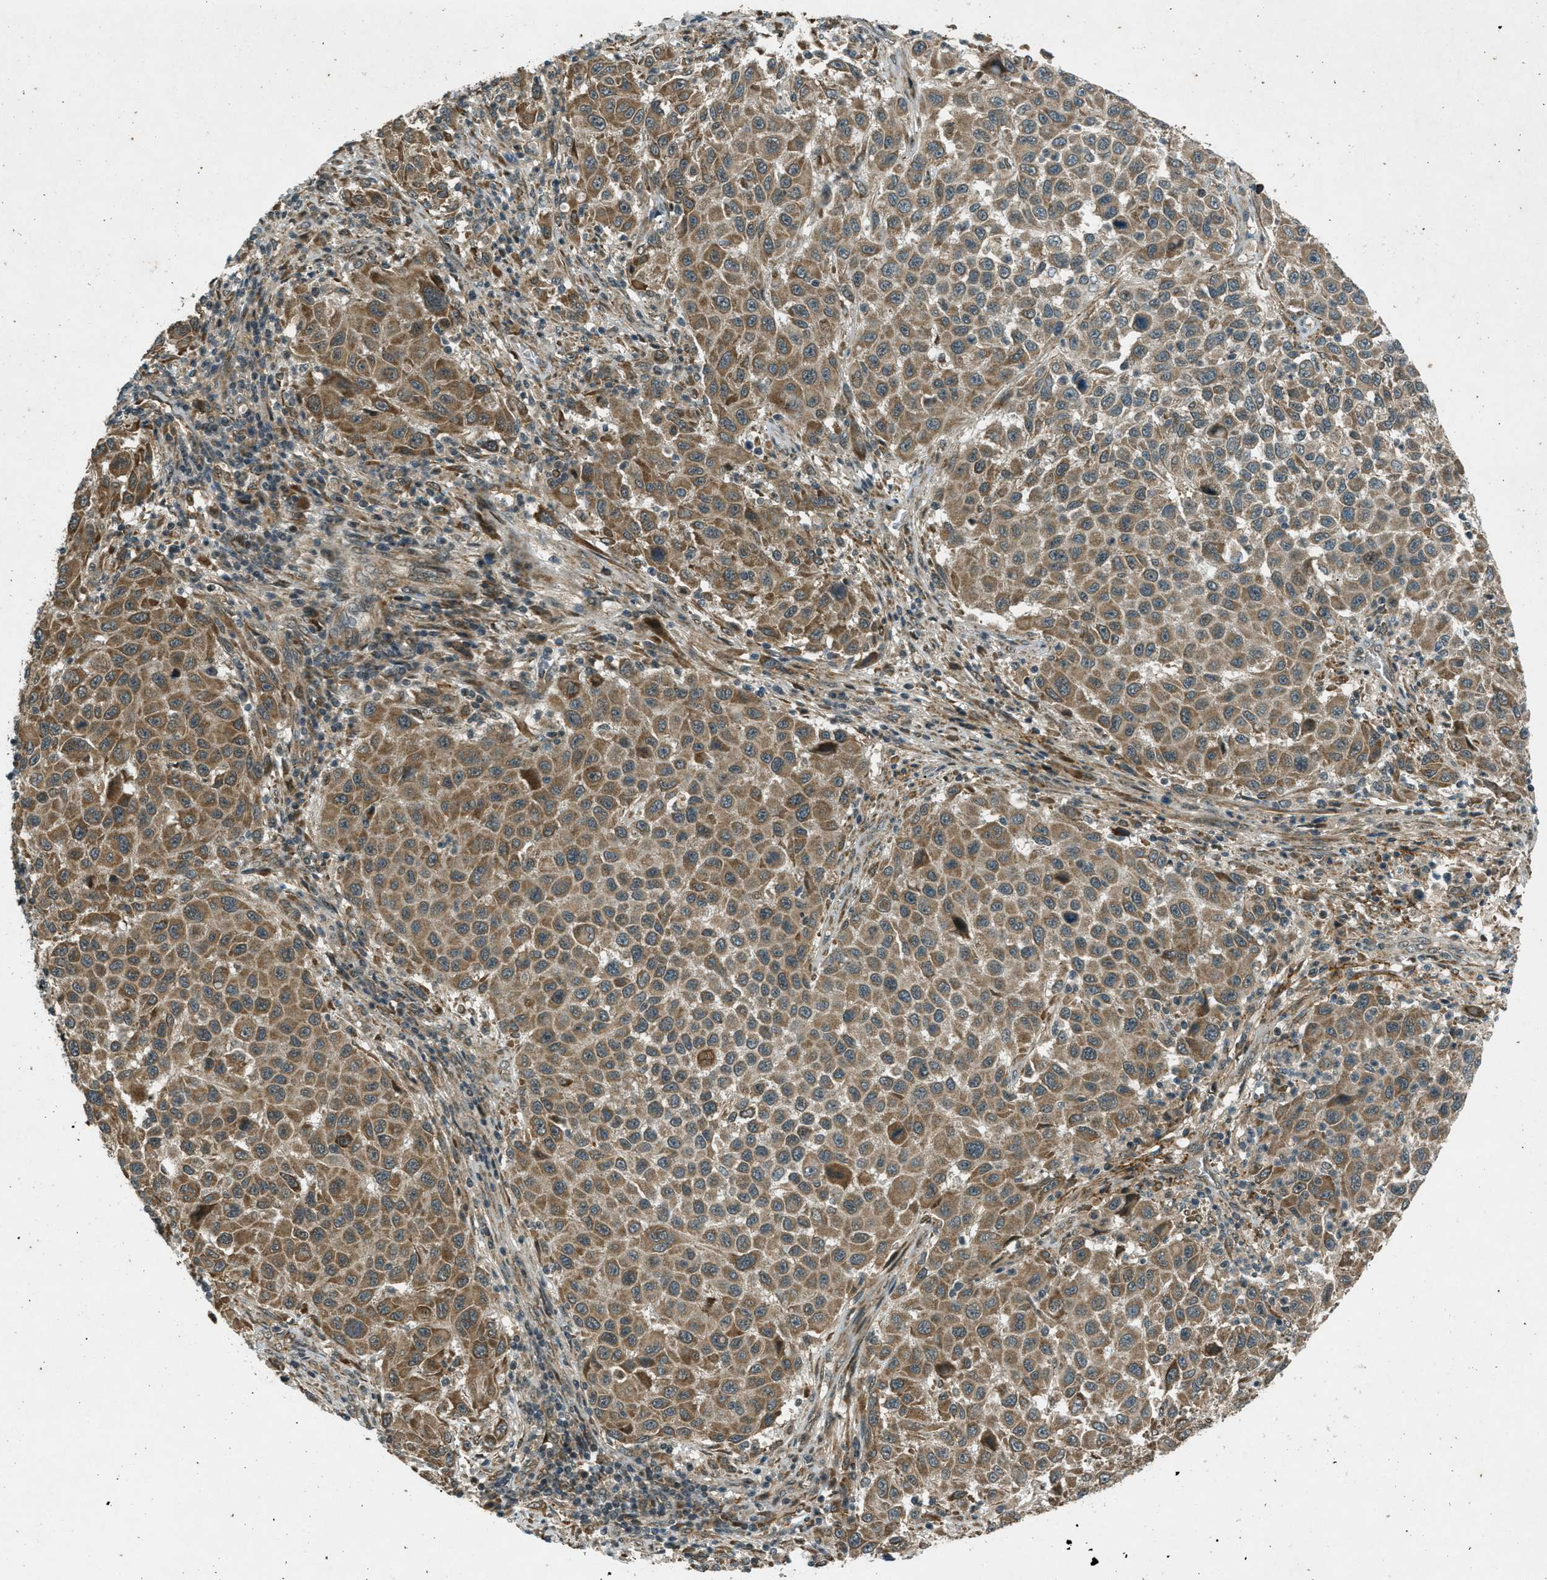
{"staining": {"intensity": "weak", "quantity": ">75%", "location": "cytoplasmic/membranous"}, "tissue": "melanoma", "cell_type": "Tumor cells", "image_type": "cancer", "snomed": [{"axis": "morphology", "description": "Malignant melanoma, Metastatic site"}, {"axis": "topography", "description": "Lymph node"}], "caption": "About >75% of tumor cells in melanoma reveal weak cytoplasmic/membranous protein expression as visualized by brown immunohistochemical staining.", "gene": "EIF2AK3", "patient": {"sex": "male", "age": 61}}